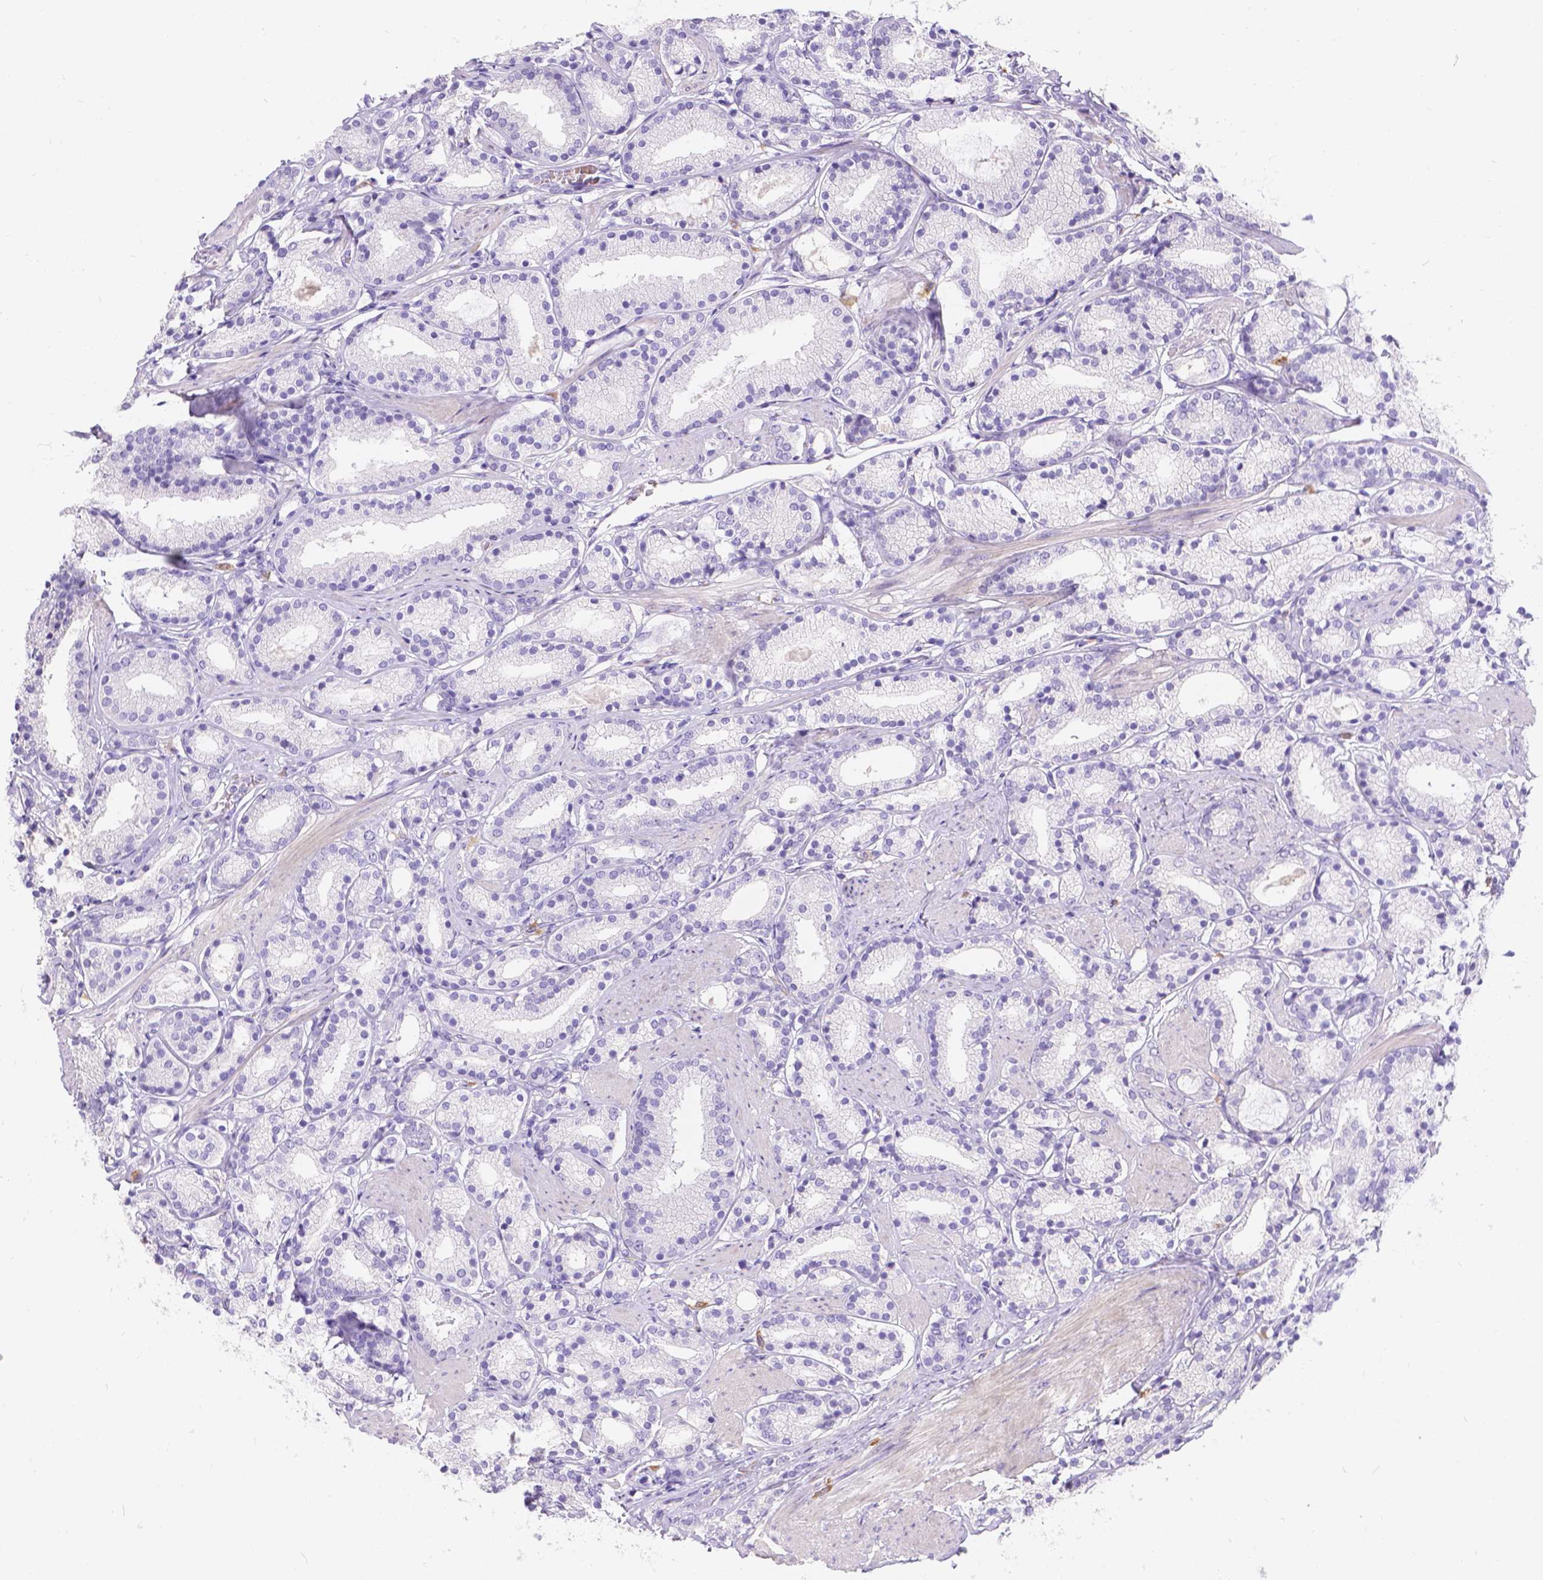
{"staining": {"intensity": "negative", "quantity": "none", "location": "none"}, "tissue": "prostate cancer", "cell_type": "Tumor cells", "image_type": "cancer", "snomed": [{"axis": "morphology", "description": "Adenocarcinoma, High grade"}, {"axis": "topography", "description": "Prostate"}], "caption": "This is a photomicrograph of immunohistochemistry staining of adenocarcinoma (high-grade) (prostate), which shows no expression in tumor cells. (DAB IHC, high magnification).", "gene": "GNRHR", "patient": {"sex": "male", "age": 63}}